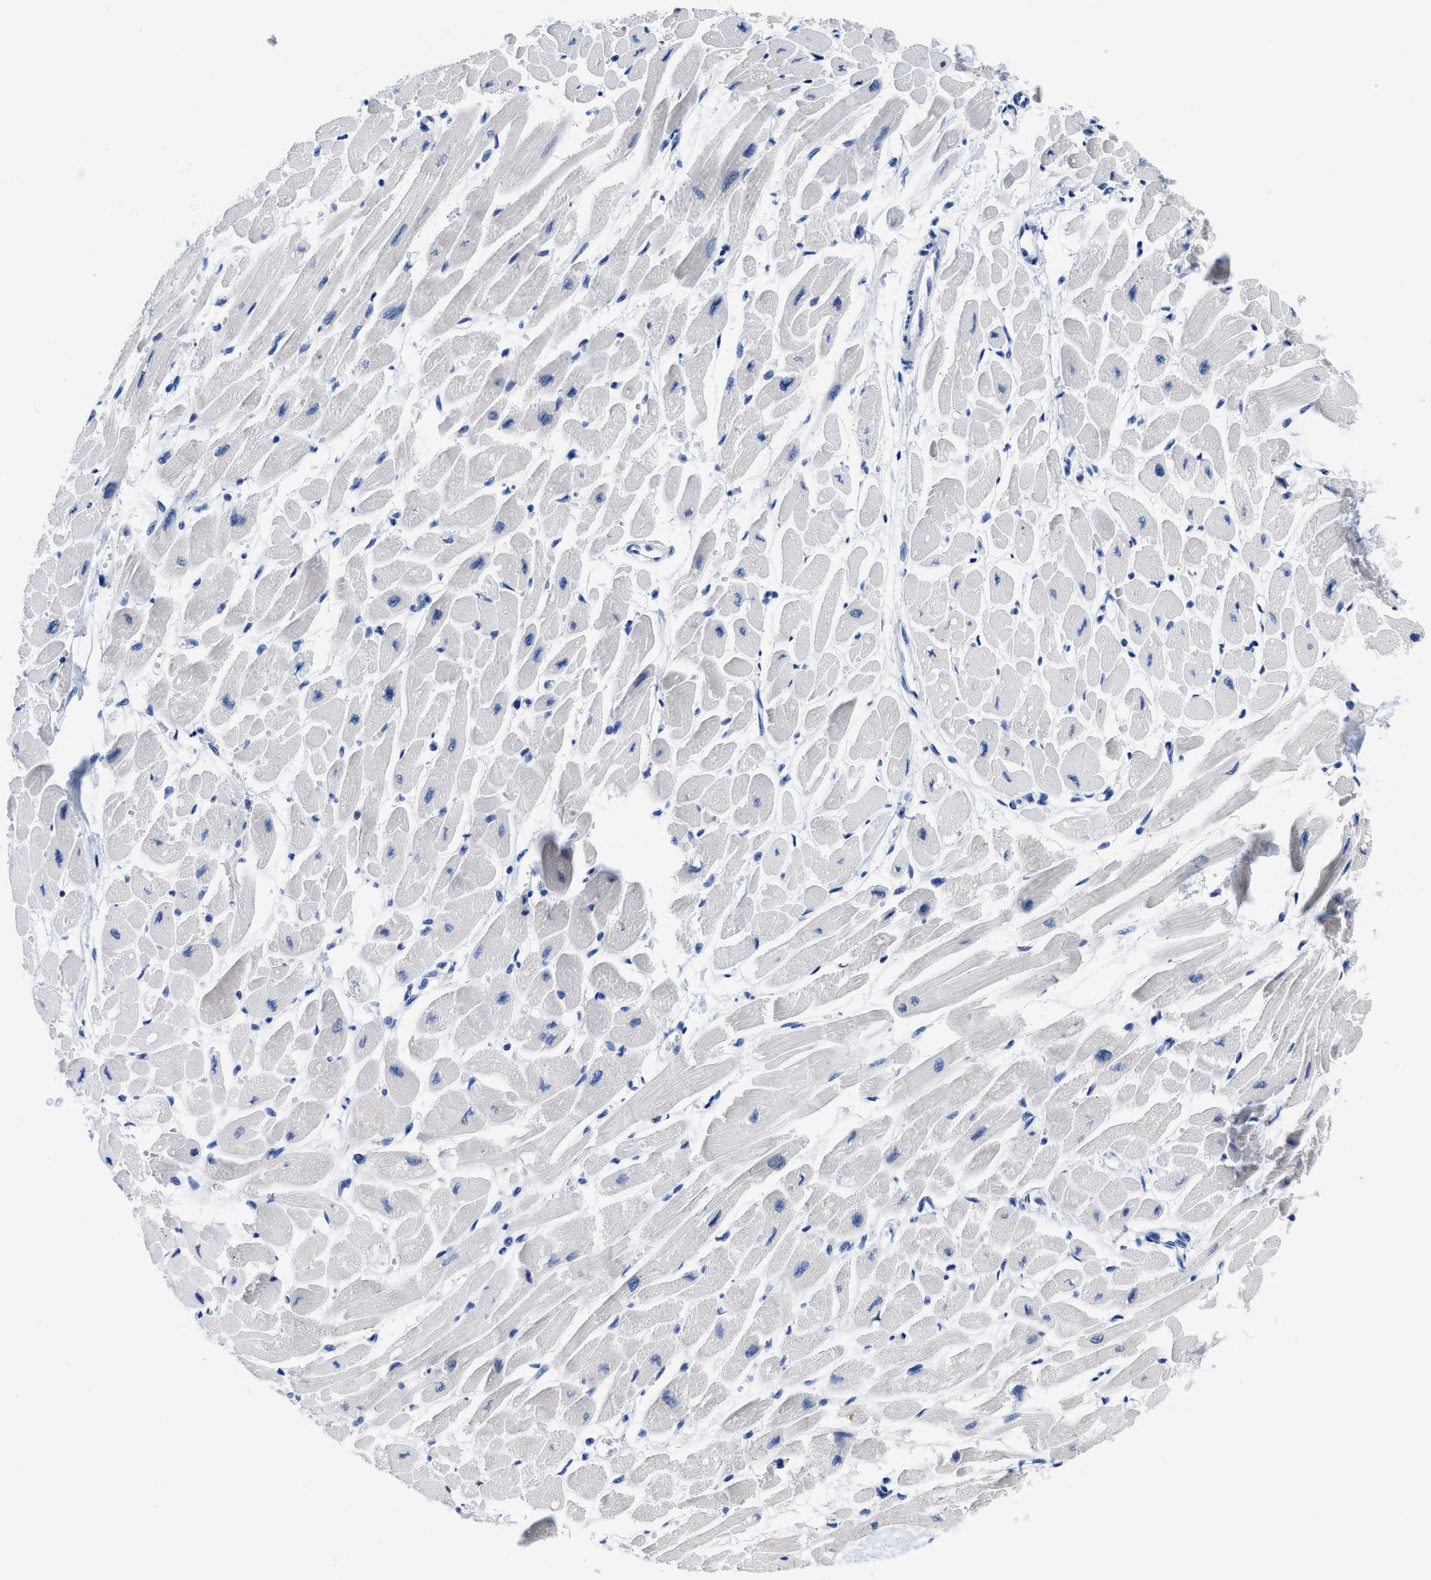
{"staining": {"intensity": "negative", "quantity": "none", "location": "none"}, "tissue": "heart muscle", "cell_type": "Cardiomyocytes", "image_type": "normal", "snomed": [{"axis": "morphology", "description": "Normal tissue, NOS"}, {"axis": "topography", "description": "Heart"}], "caption": "The immunohistochemistry photomicrograph has no significant positivity in cardiomyocytes of heart muscle.", "gene": "HOOK1", "patient": {"sex": "female", "age": 54}}